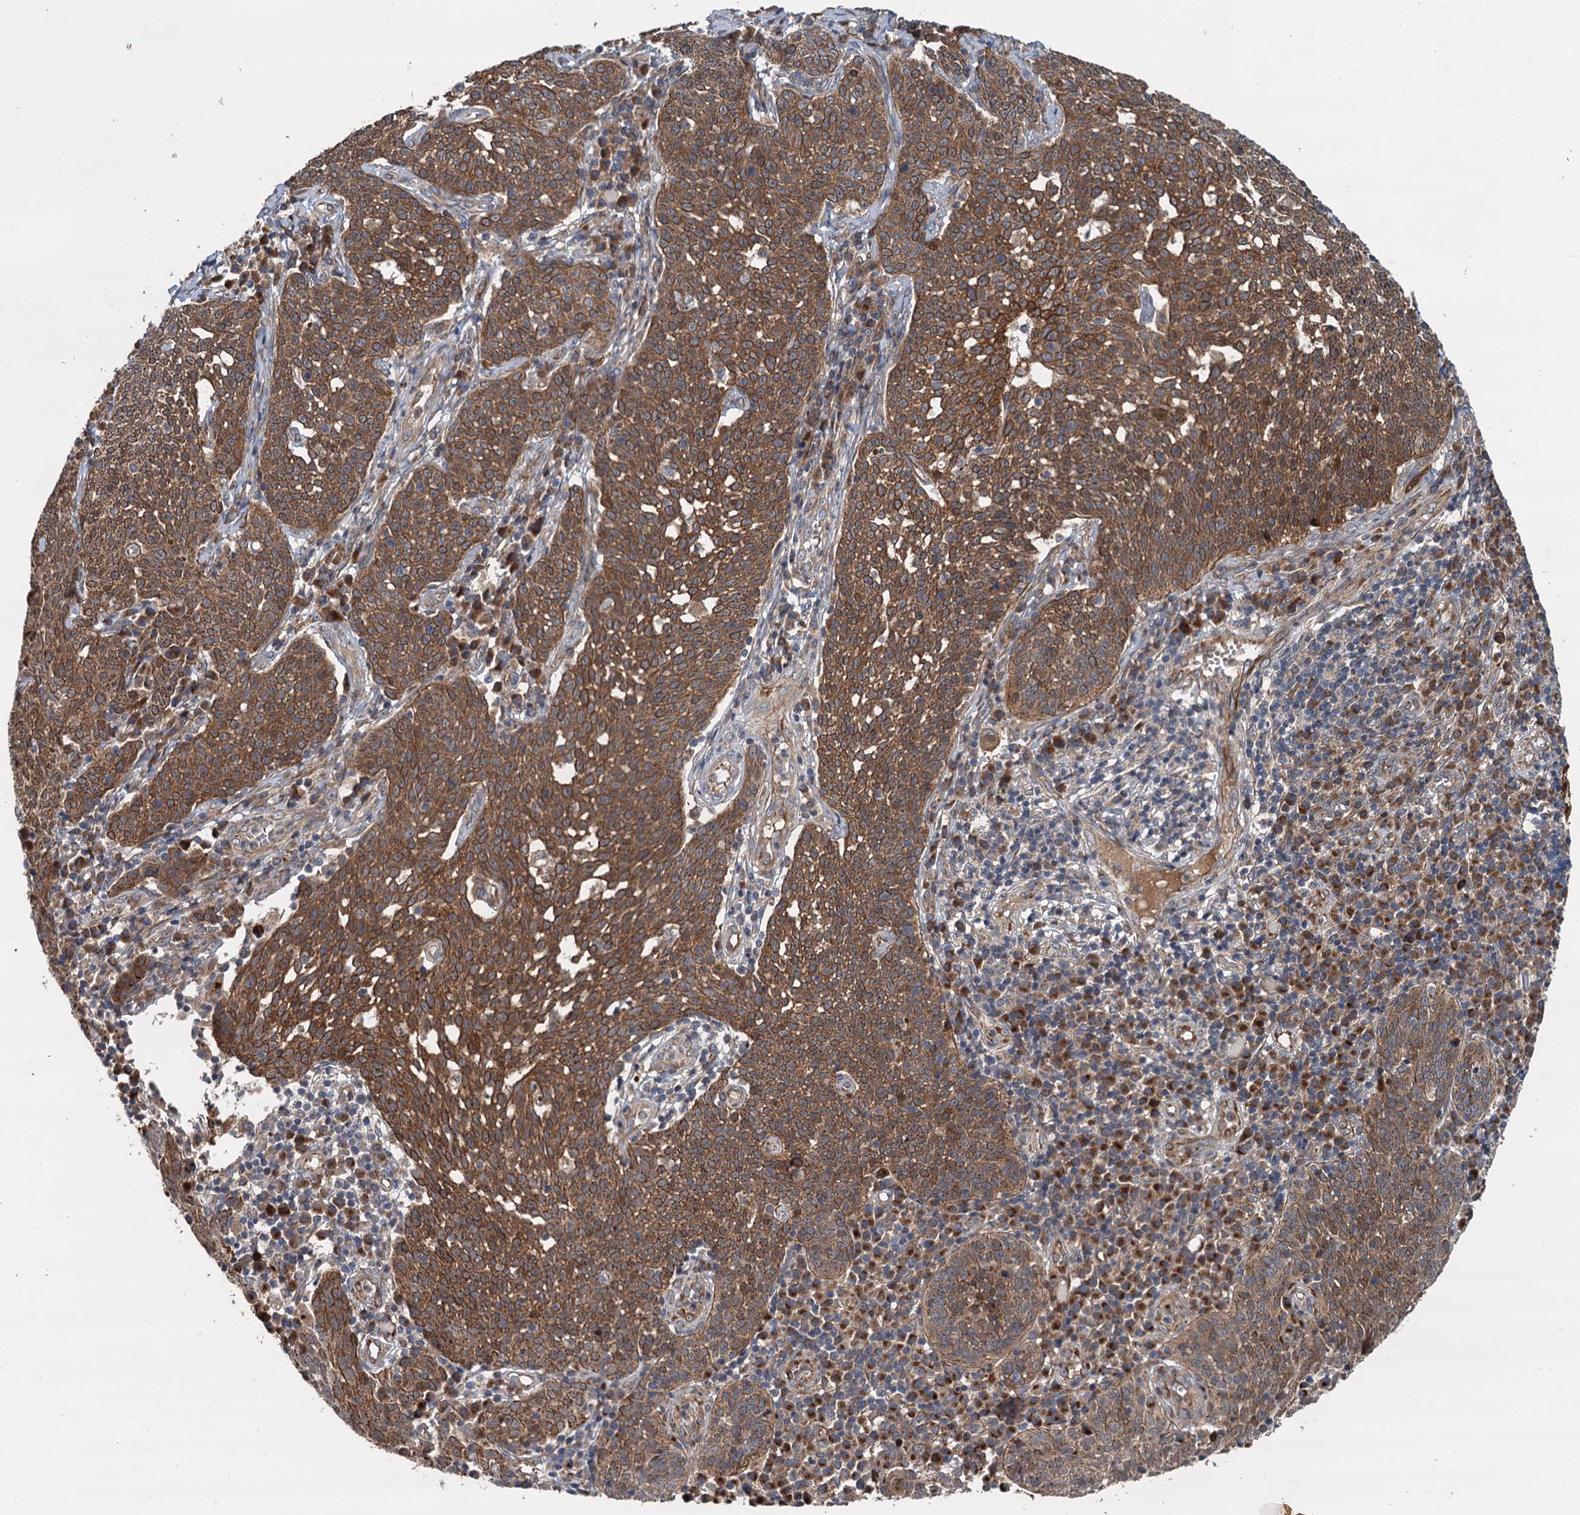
{"staining": {"intensity": "strong", "quantity": ">75%", "location": "cytoplasmic/membranous"}, "tissue": "cervical cancer", "cell_type": "Tumor cells", "image_type": "cancer", "snomed": [{"axis": "morphology", "description": "Squamous cell carcinoma, NOS"}, {"axis": "topography", "description": "Cervix"}], "caption": "Strong cytoplasmic/membranous expression for a protein is present in about >75% of tumor cells of cervical squamous cell carcinoma using IHC.", "gene": "LRRK2", "patient": {"sex": "female", "age": 34}}